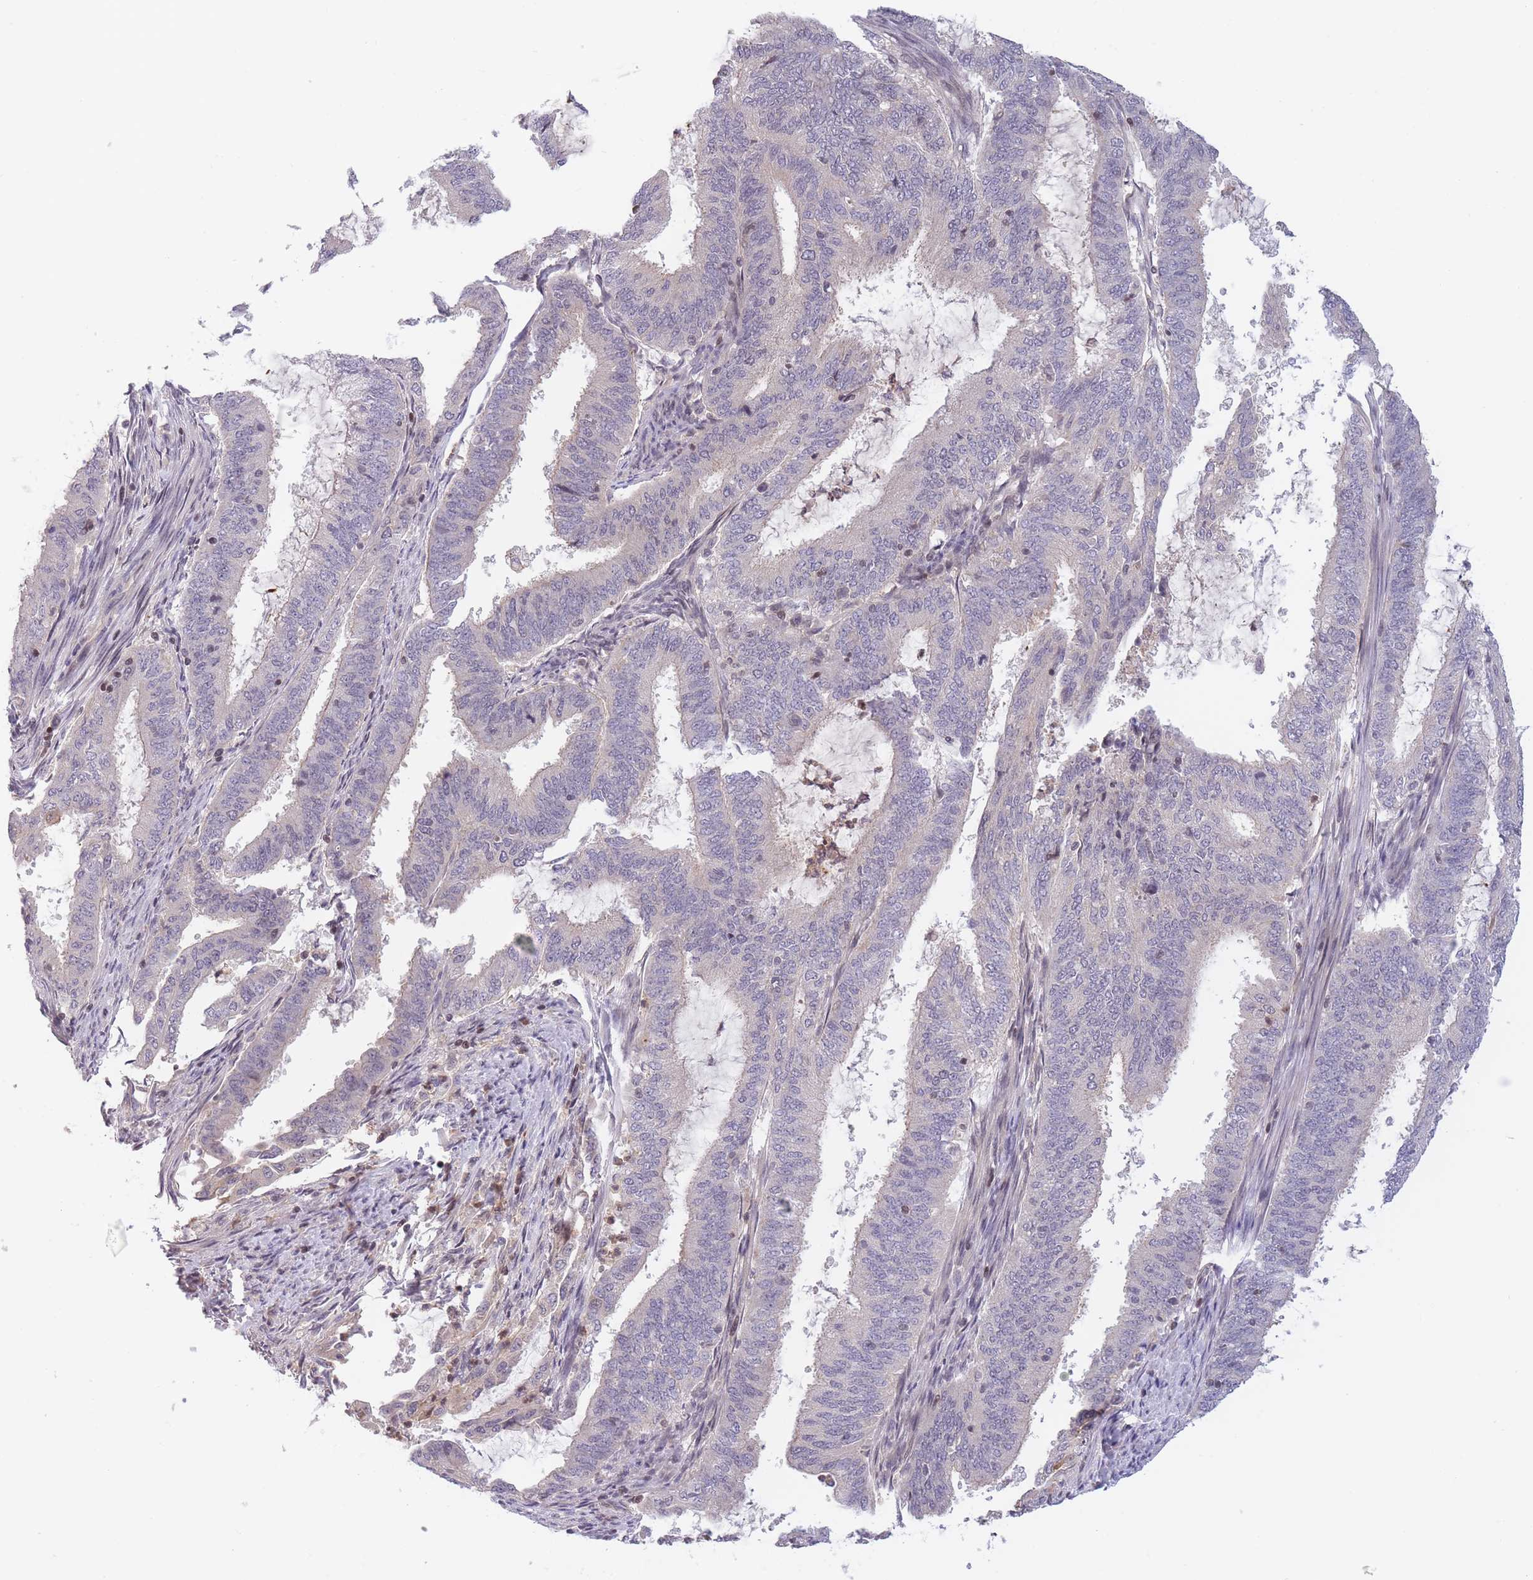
{"staining": {"intensity": "negative", "quantity": "none", "location": "none"}, "tissue": "endometrial cancer", "cell_type": "Tumor cells", "image_type": "cancer", "snomed": [{"axis": "morphology", "description": "Adenocarcinoma, NOS"}, {"axis": "topography", "description": "Endometrium"}], "caption": "Histopathology image shows no significant protein positivity in tumor cells of adenocarcinoma (endometrial).", "gene": "SLC35F5", "patient": {"sex": "female", "age": 51}}